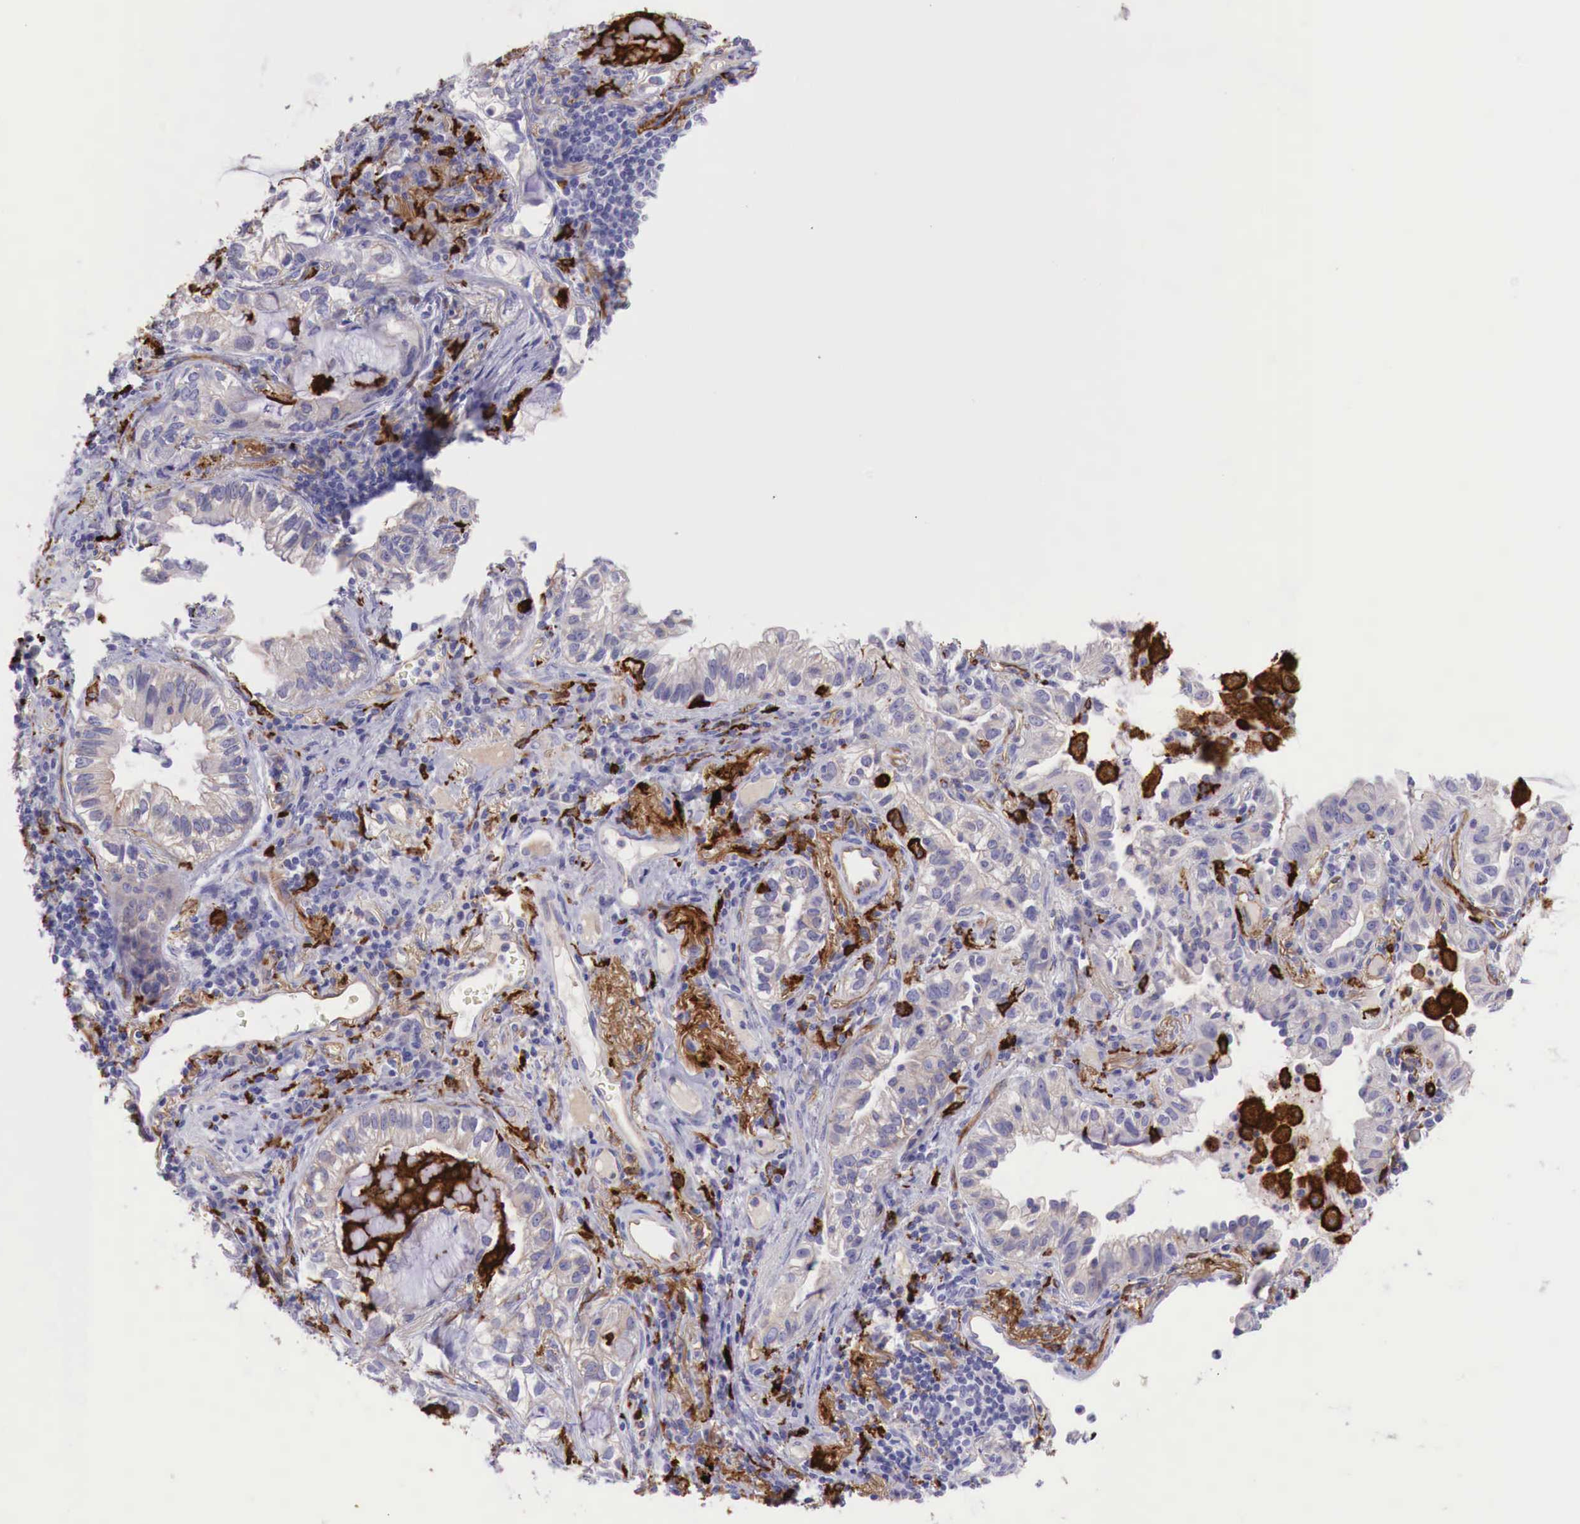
{"staining": {"intensity": "weak", "quantity": "<25%", "location": "cytoplasmic/membranous"}, "tissue": "lung cancer", "cell_type": "Tumor cells", "image_type": "cancer", "snomed": [{"axis": "morphology", "description": "Adenocarcinoma, NOS"}, {"axis": "topography", "description": "Lung"}], "caption": "This is a image of immunohistochemistry staining of lung cancer, which shows no positivity in tumor cells. Brightfield microscopy of IHC stained with DAB (3,3'-diaminobenzidine) (brown) and hematoxylin (blue), captured at high magnification.", "gene": "MSR1", "patient": {"sex": "female", "age": 50}}